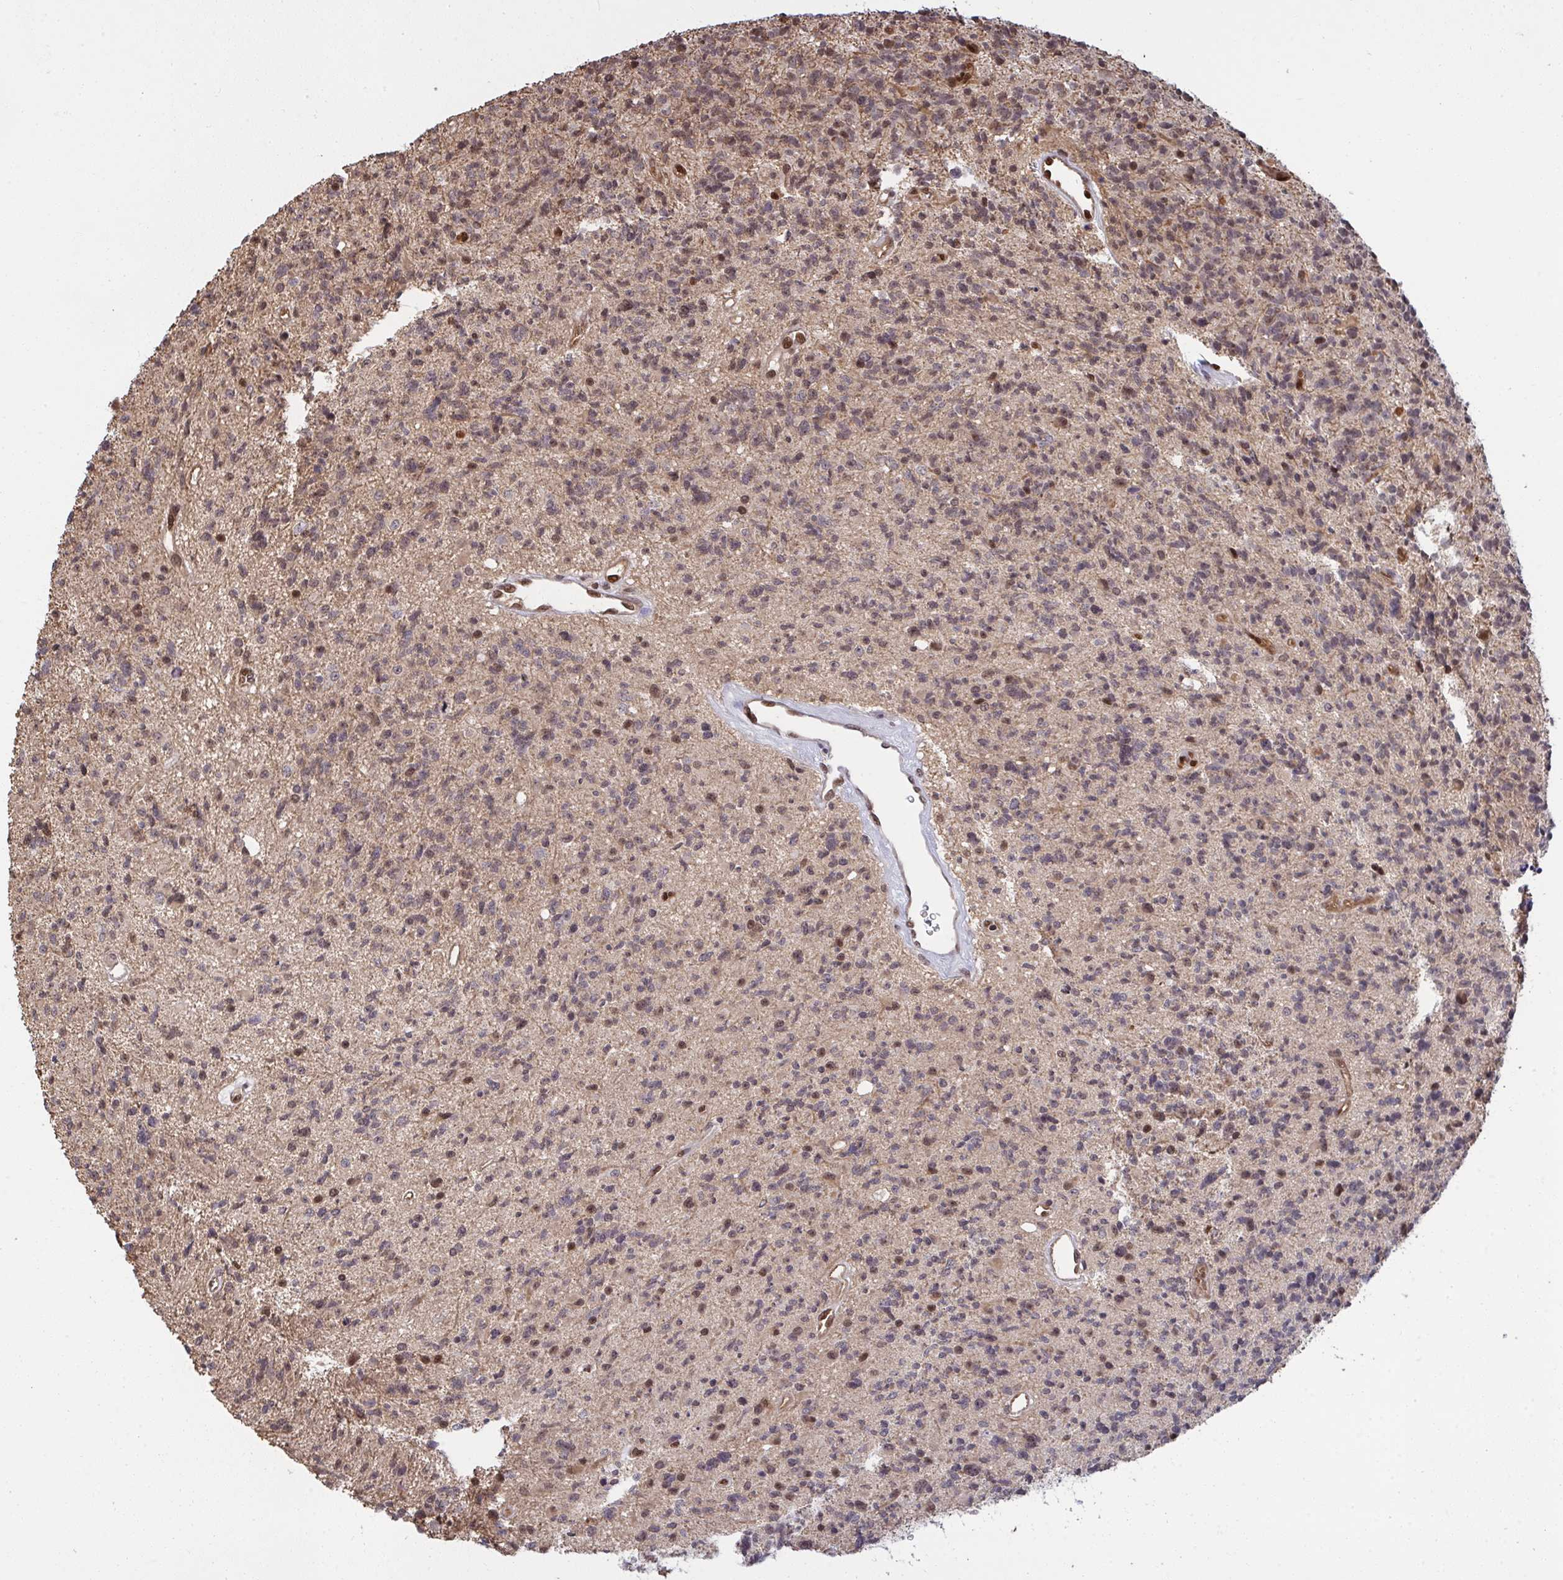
{"staining": {"intensity": "weak", "quantity": "<25%", "location": "nuclear"}, "tissue": "glioma", "cell_type": "Tumor cells", "image_type": "cancer", "snomed": [{"axis": "morphology", "description": "Glioma, malignant, High grade"}, {"axis": "topography", "description": "Brain"}], "caption": "The image demonstrates no significant expression in tumor cells of glioma.", "gene": "UXT", "patient": {"sex": "male", "age": 29}}